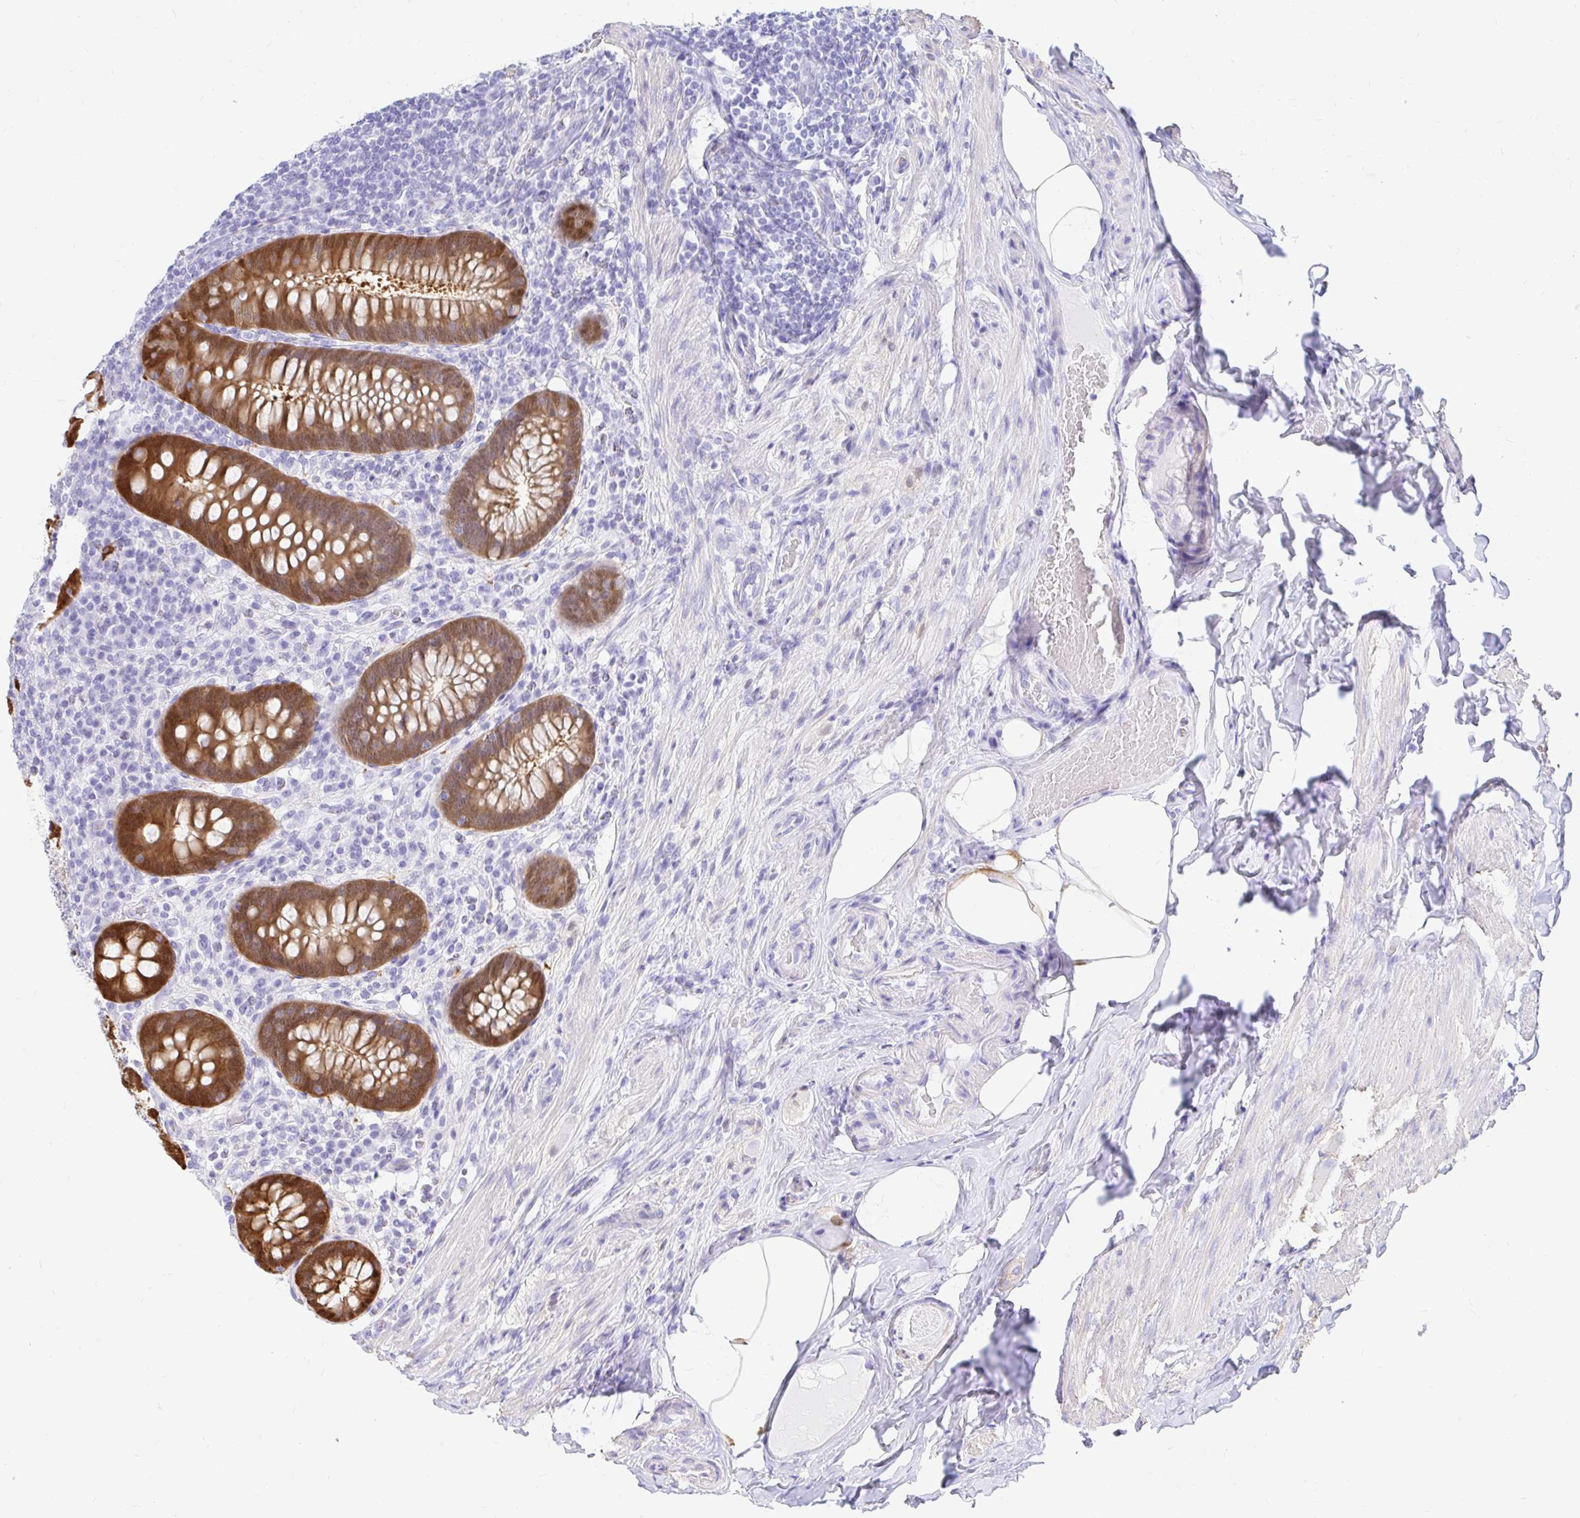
{"staining": {"intensity": "strong", "quantity": ">75%", "location": "cytoplasmic/membranous,nuclear"}, "tissue": "appendix", "cell_type": "Glandular cells", "image_type": "normal", "snomed": [{"axis": "morphology", "description": "Normal tissue, NOS"}, {"axis": "topography", "description": "Appendix"}], "caption": "Immunohistochemistry (IHC) staining of normal appendix, which exhibits high levels of strong cytoplasmic/membranous,nuclear staining in approximately >75% of glandular cells indicating strong cytoplasmic/membranous,nuclear protein expression. The staining was performed using DAB (brown) for protein detection and nuclei were counterstained in hematoxylin (blue).", "gene": "PPP1R1B", "patient": {"sex": "male", "age": 71}}